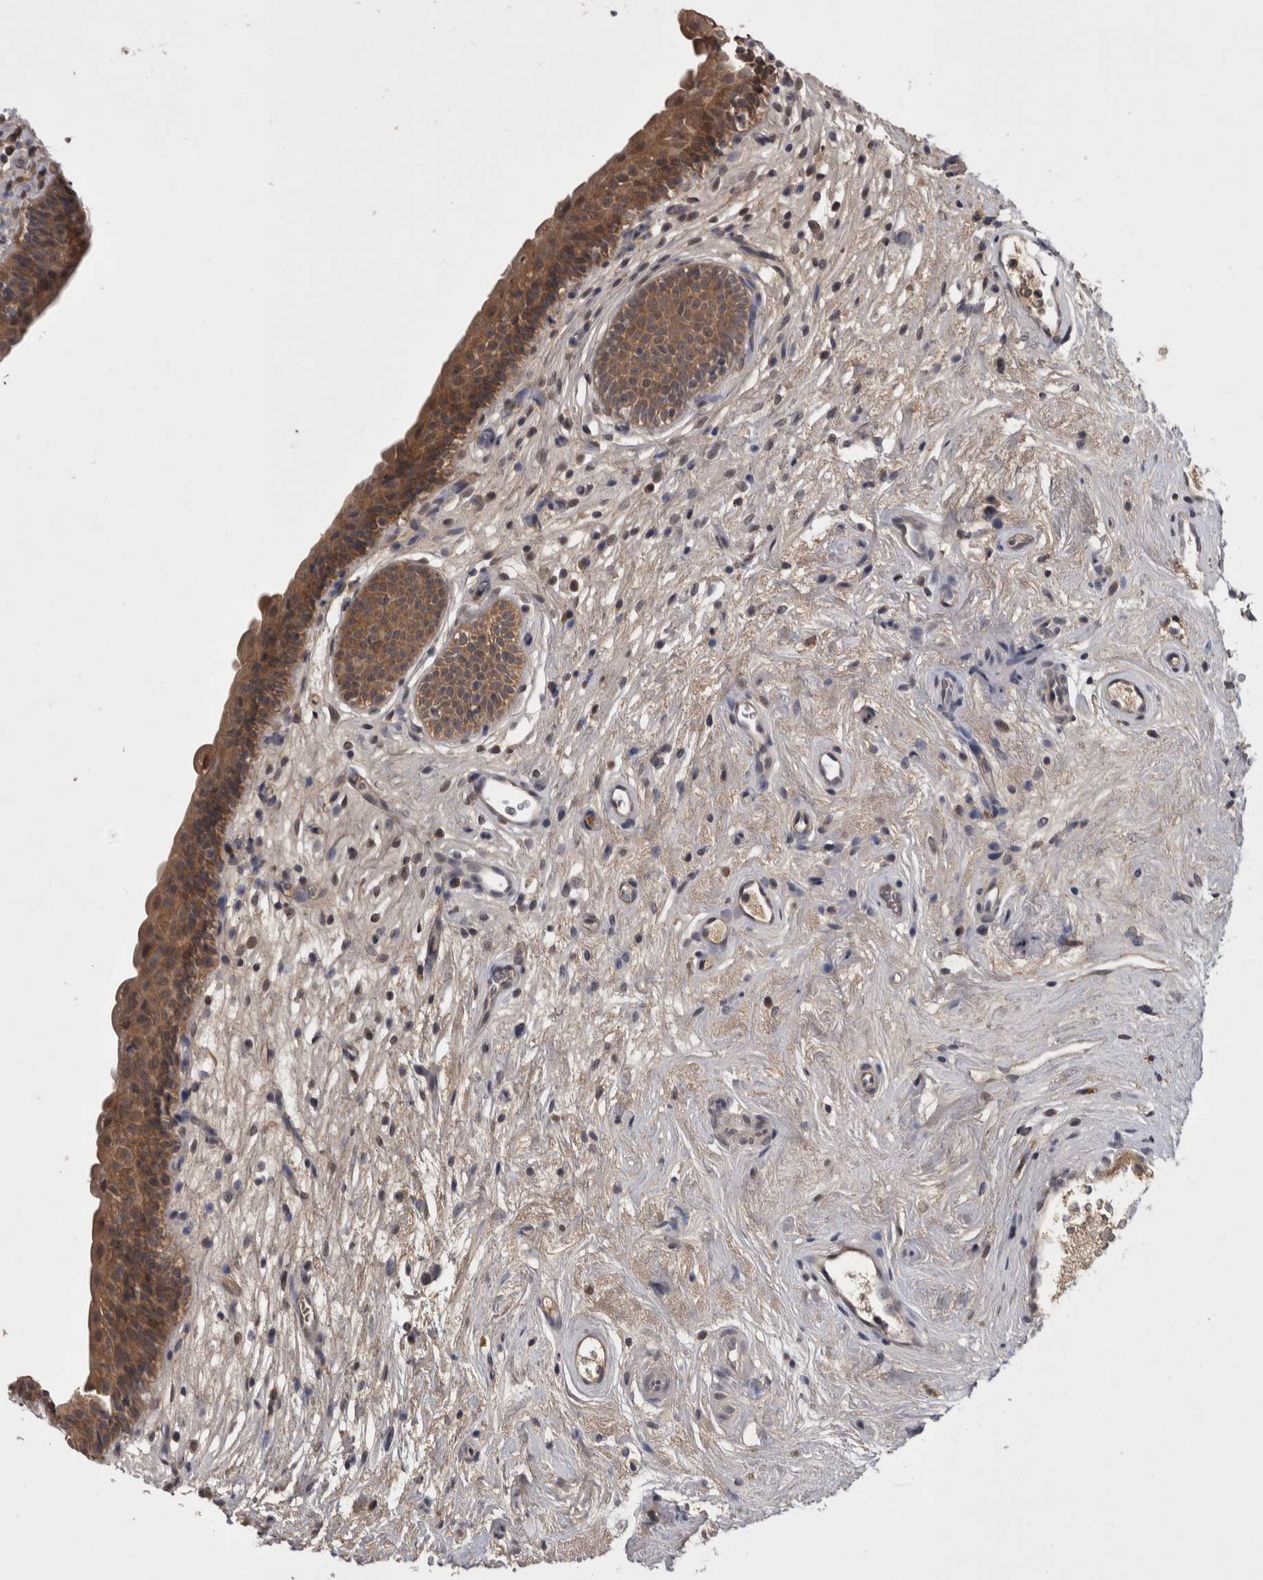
{"staining": {"intensity": "moderate", "quantity": ">75%", "location": "cytoplasmic/membranous"}, "tissue": "urinary bladder", "cell_type": "Urothelial cells", "image_type": "normal", "snomed": [{"axis": "morphology", "description": "Normal tissue, NOS"}, {"axis": "topography", "description": "Urinary bladder"}], "caption": "This is an image of IHC staining of unremarkable urinary bladder, which shows moderate expression in the cytoplasmic/membranous of urothelial cells.", "gene": "ZNF114", "patient": {"sex": "male", "age": 83}}